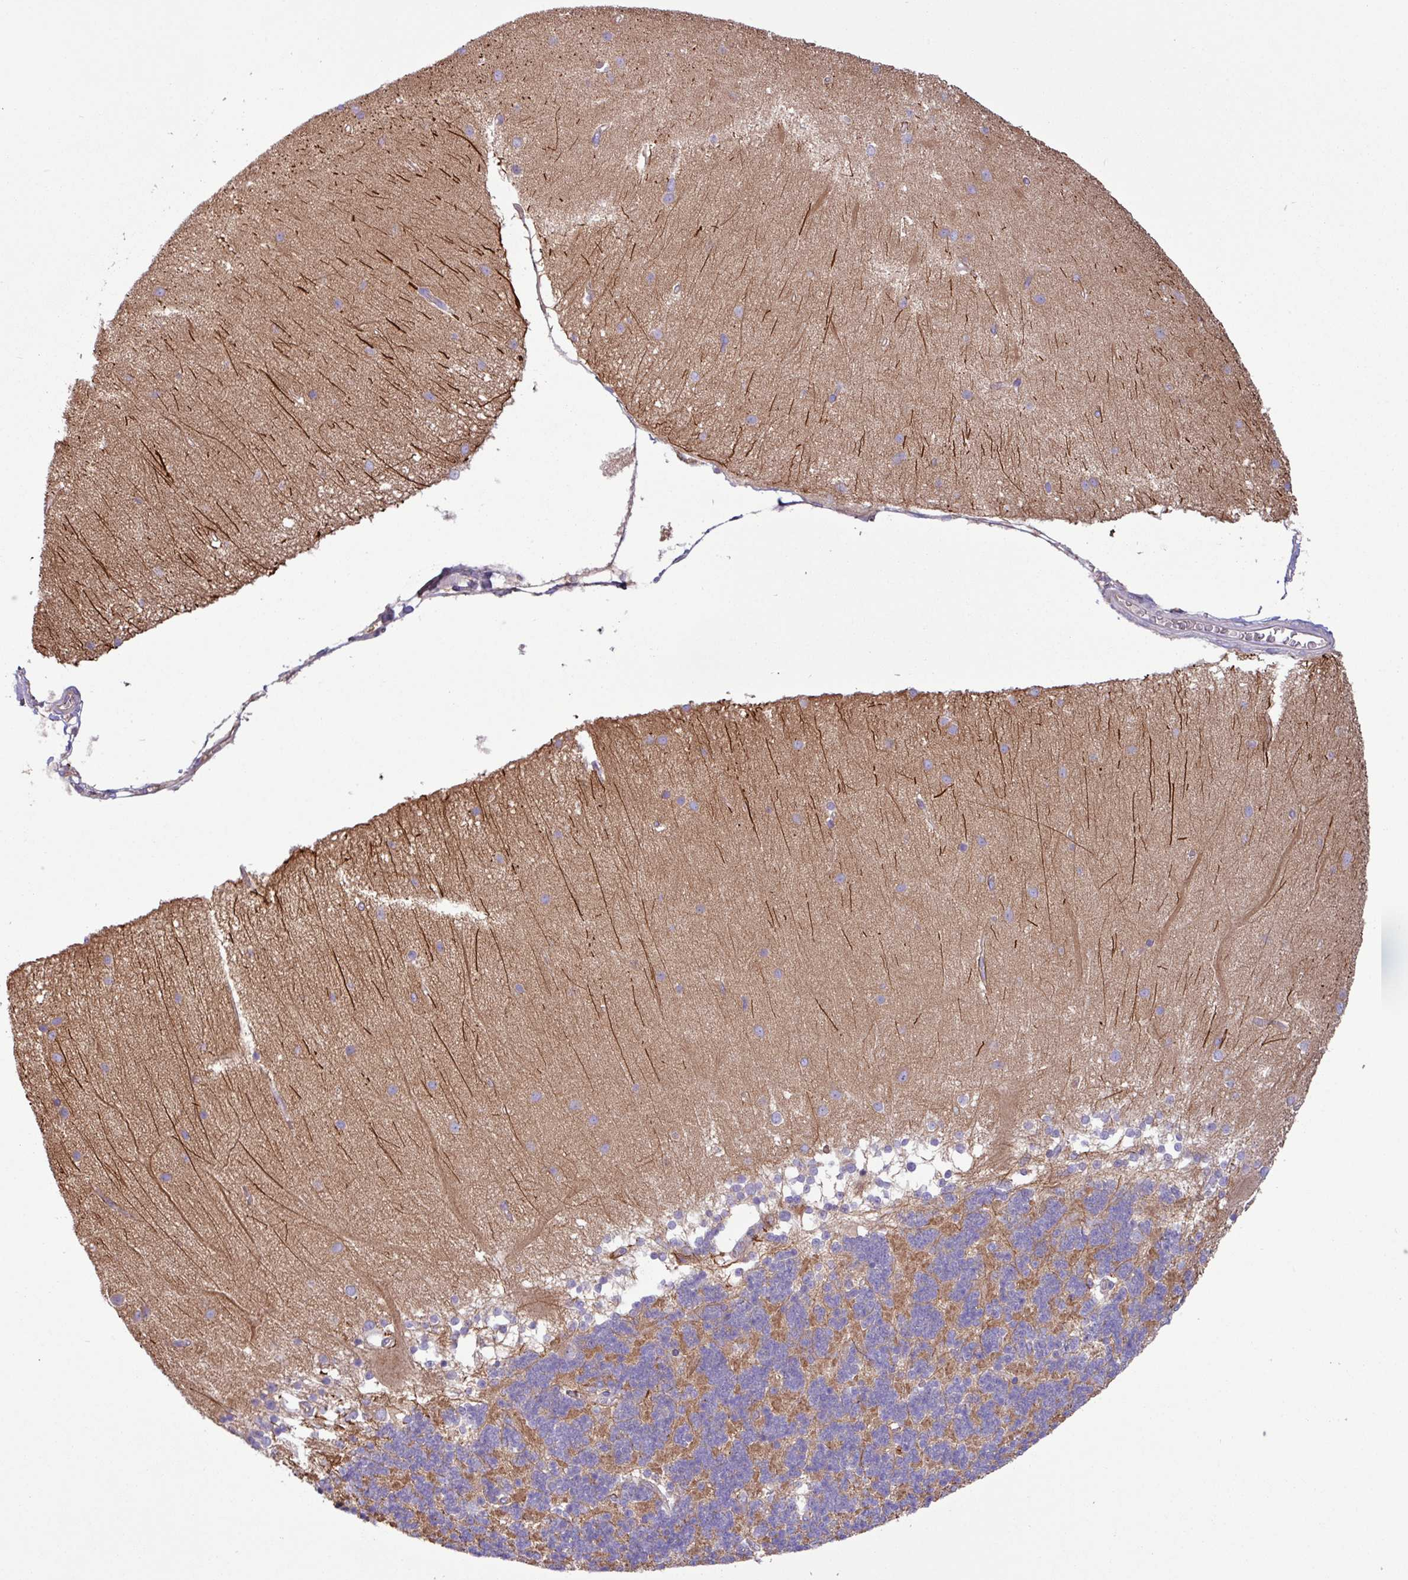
{"staining": {"intensity": "weak", "quantity": "25%-75%", "location": "cytoplasmic/membranous"}, "tissue": "cerebellum", "cell_type": "Cells in granular layer", "image_type": "normal", "snomed": [{"axis": "morphology", "description": "Normal tissue, NOS"}, {"axis": "topography", "description": "Cerebellum"}], "caption": "This photomicrograph demonstrates benign cerebellum stained with IHC to label a protein in brown. The cytoplasmic/membranous of cells in granular layer show weak positivity for the protein. Nuclei are counter-stained blue.", "gene": "RAB19", "patient": {"sex": "female", "age": 54}}